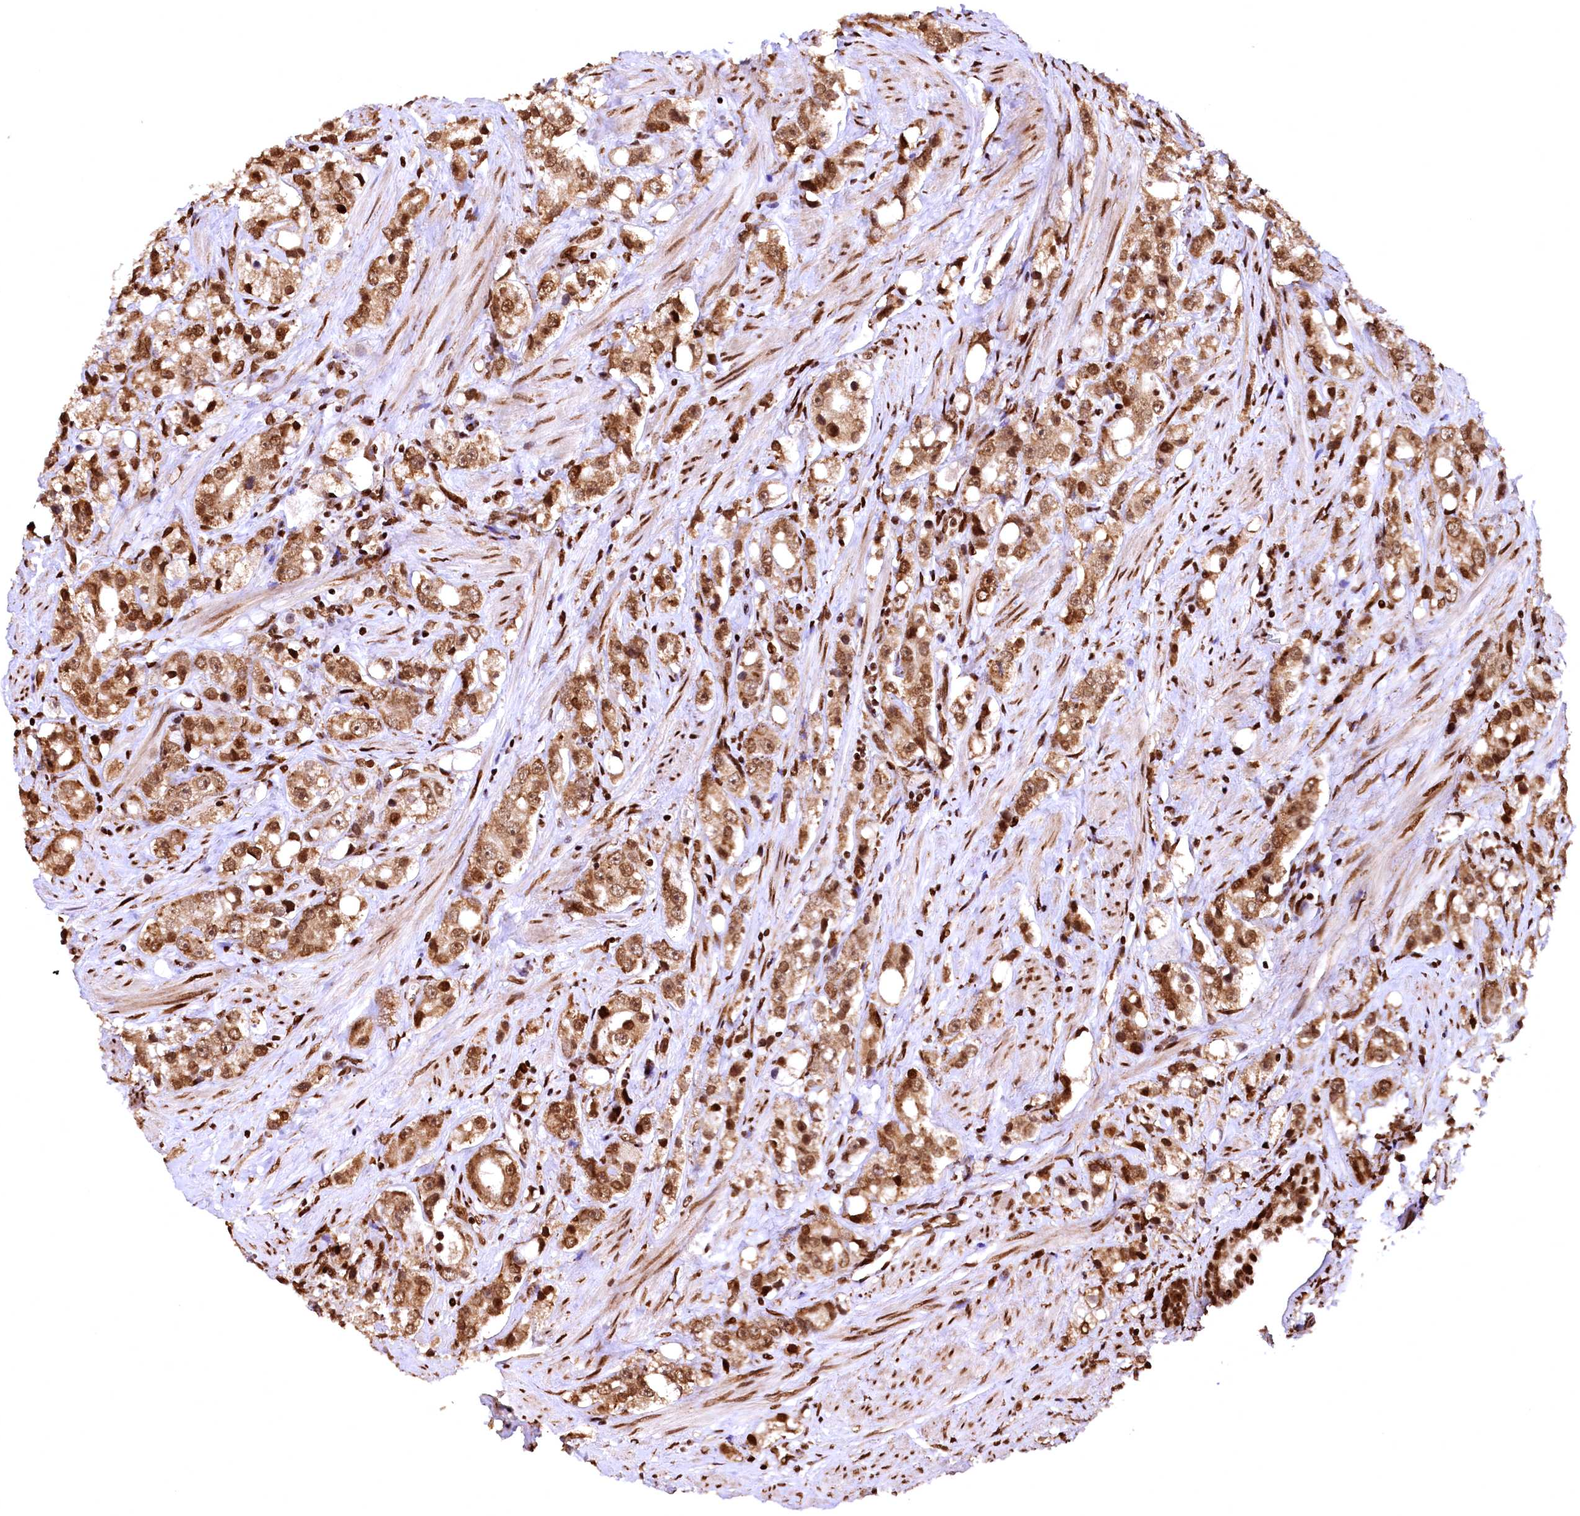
{"staining": {"intensity": "moderate", "quantity": ">75%", "location": "cytoplasmic/membranous,nuclear"}, "tissue": "prostate cancer", "cell_type": "Tumor cells", "image_type": "cancer", "snomed": [{"axis": "morphology", "description": "Adenocarcinoma, NOS"}, {"axis": "topography", "description": "Prostate"}], "caption": "Human adenocarcinoma (prostate) stained with a protein marker reveals moderate staining in tumor cells.", "gene": "PDS5B", "patient": {"sex": "male", "age": 79}}